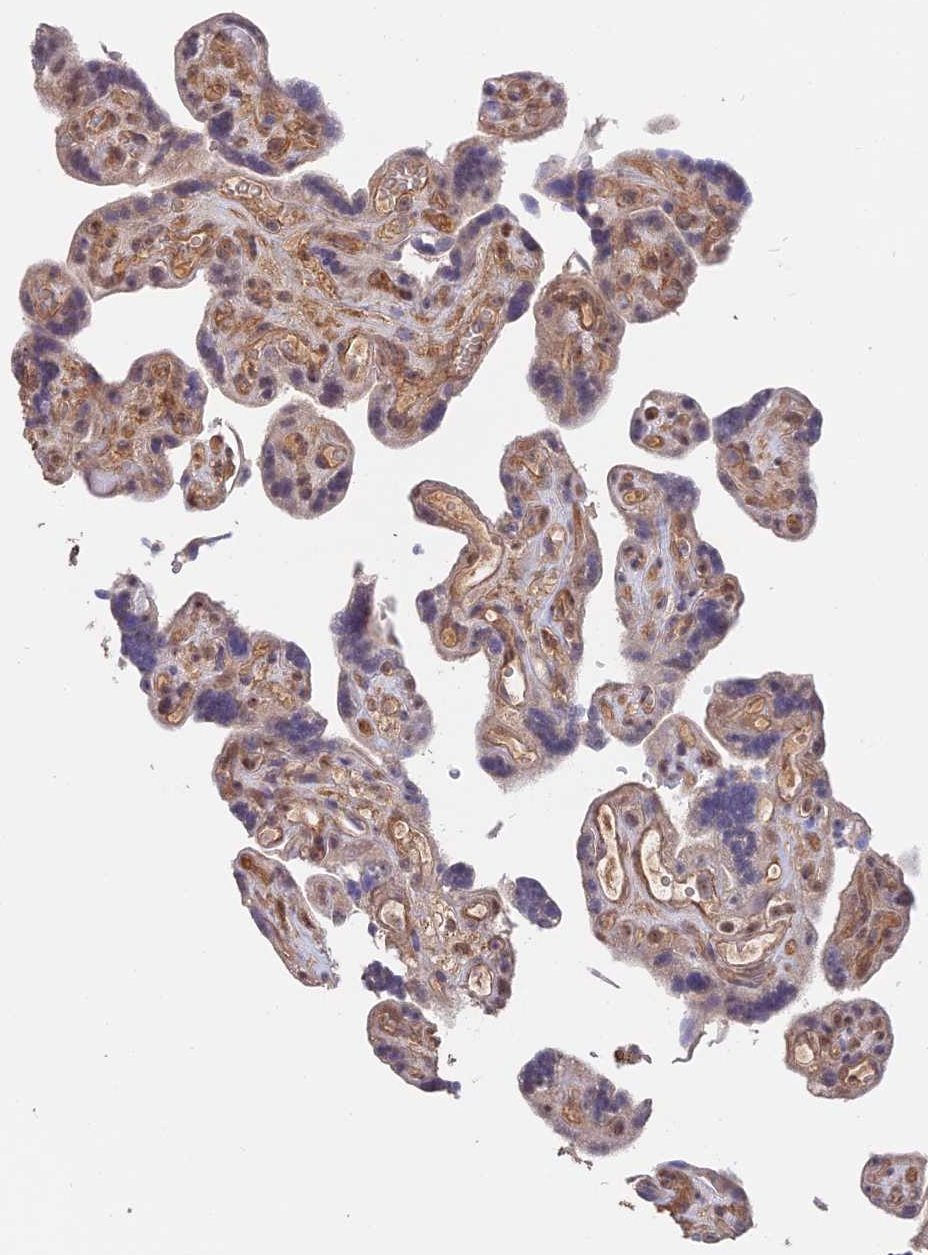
{"staining": {"intensity": "strong", "quantity": ">75%", "location": "cytoplasmic/membranous"}, "tissue": "placenta", "cell_type": "Decidual cells", "image_type": "normal", "snomed": [{"axis": "morphology", "description": "Normal tissue, NOS"}, {"axis": "topography", "description": "Placenta"}], "caption": "Decidual cells display high levels of strong cytoplasmic/membranous positivity in approximately >75% of cells in normal placenta. (DAB (3,3'-diaminobenzidine) = brown stain, brightfield microscopy at high magnification).", "gene": "SAC3D1", "patient": {"sex": "female", "age": 30}}